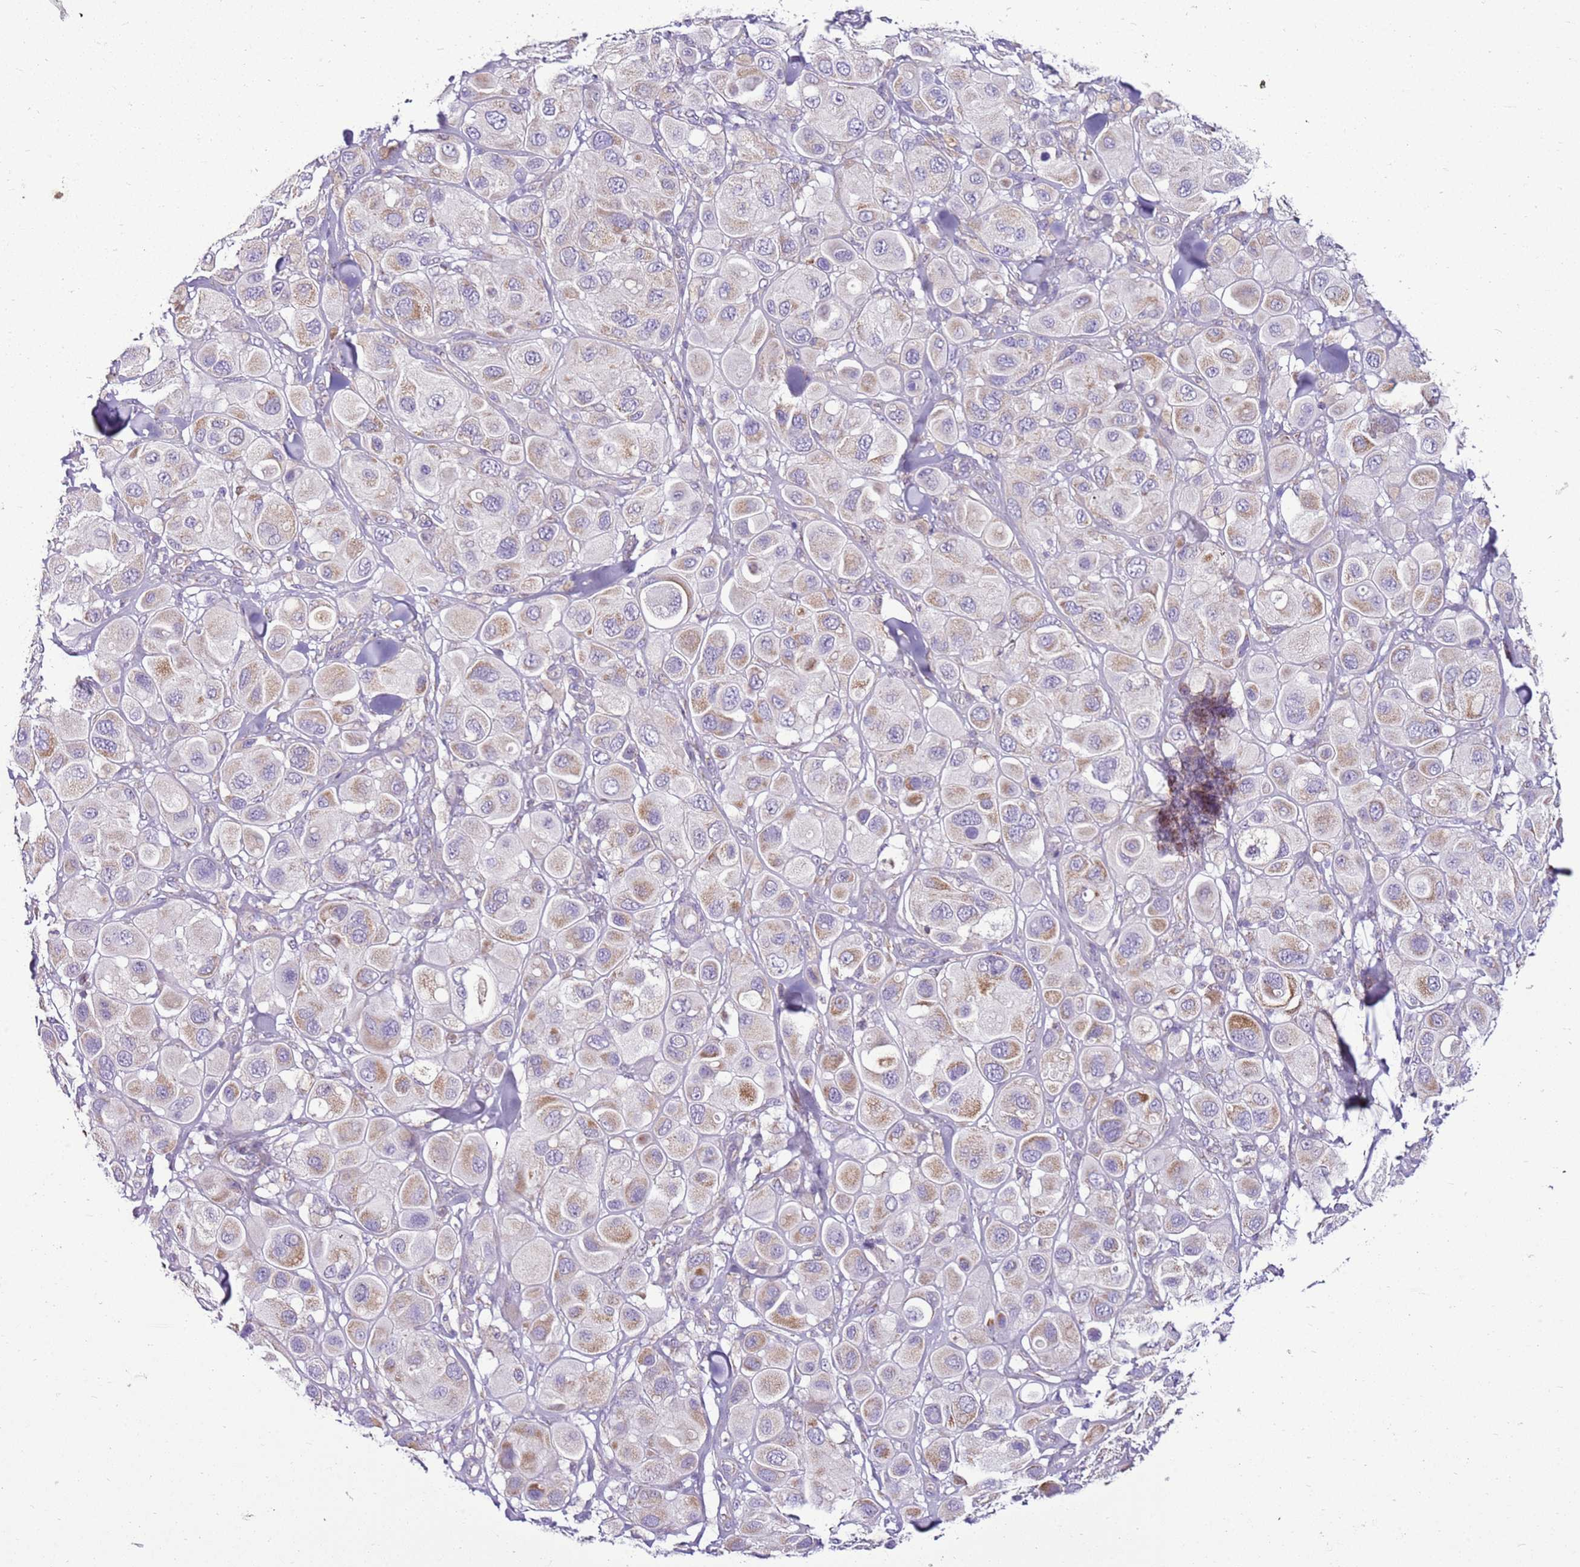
{"staining": {"intensity": "moderate", "quantity": "<25%", "location": "cytoplasmic/membranous"}, "tissue": "melanoma", "cell_type": "Tumor cells", "image_type": "cancer", "snomed": [{"axis": "morphology", "description": "Malignant melanoma, Metastatic site"}, {"axis": "topography", "description": "Skin"}], "caption": "Immunohistochemical staining of malignant melanoma (metastatic site) shows low levels of moderate cytoplasmic/membranous protein staining in about <25% of tumor cells.", "gene": "MRPL36", "patient": {"sex": "male", "age": 41}}